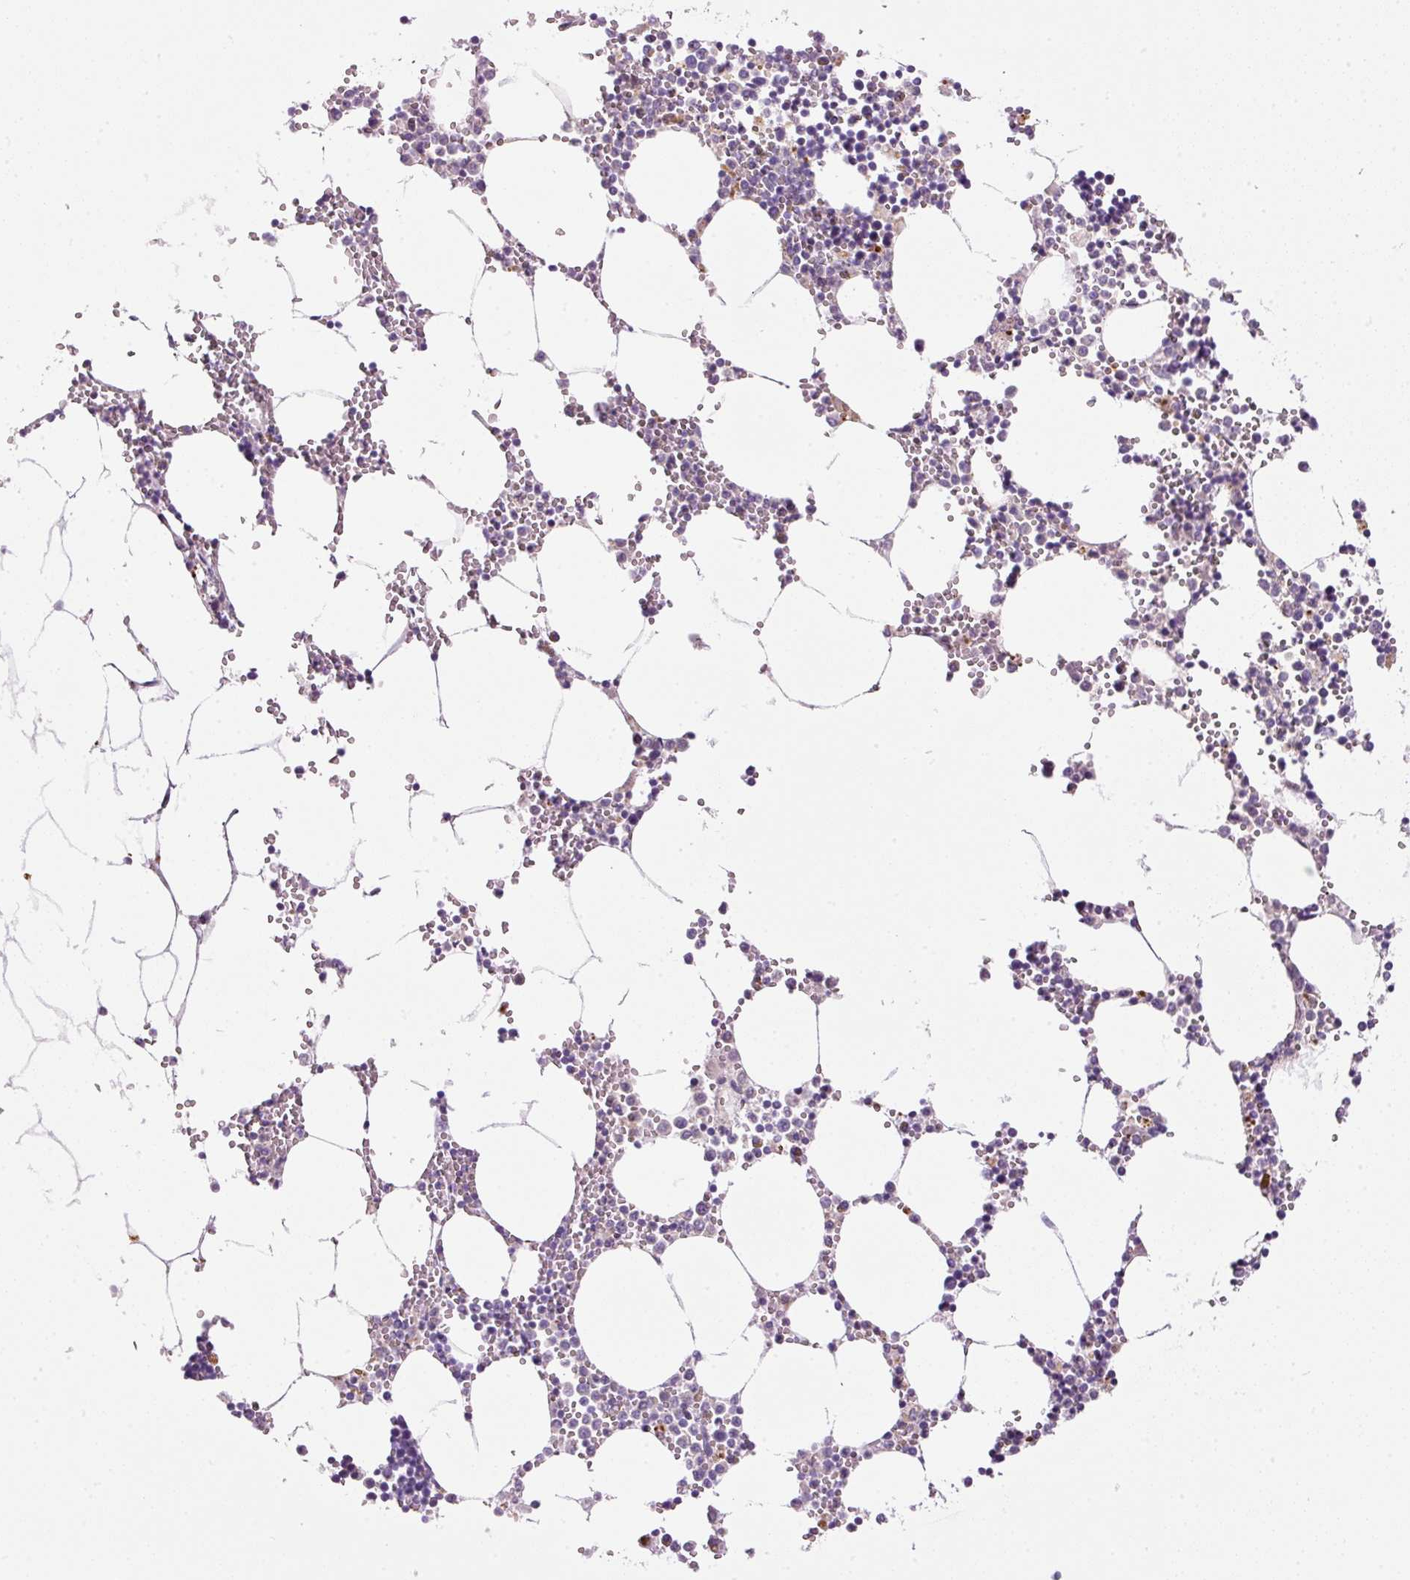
{"staining": {"intensity": "moderate", "quantity": "<25%", "location": "cytoplasmic/membranous"}, "tissue": "bone marrow", "cell_type": "Hematopoietic cells", "image_type": "normal", "snomed": [{"axis": "morphology", "description": "Normal tissue, NOS"}, {"axis": "topography", "description": "Bone marrow"}], "caption": "Hematopoietic cells exhibit low levels of moderate cytoplasmic/membranous staining in approximately <25% of cells in normal human bone marrow.", "gene": "ZNF639", "patient": {"sex": "male", "age": 54}}